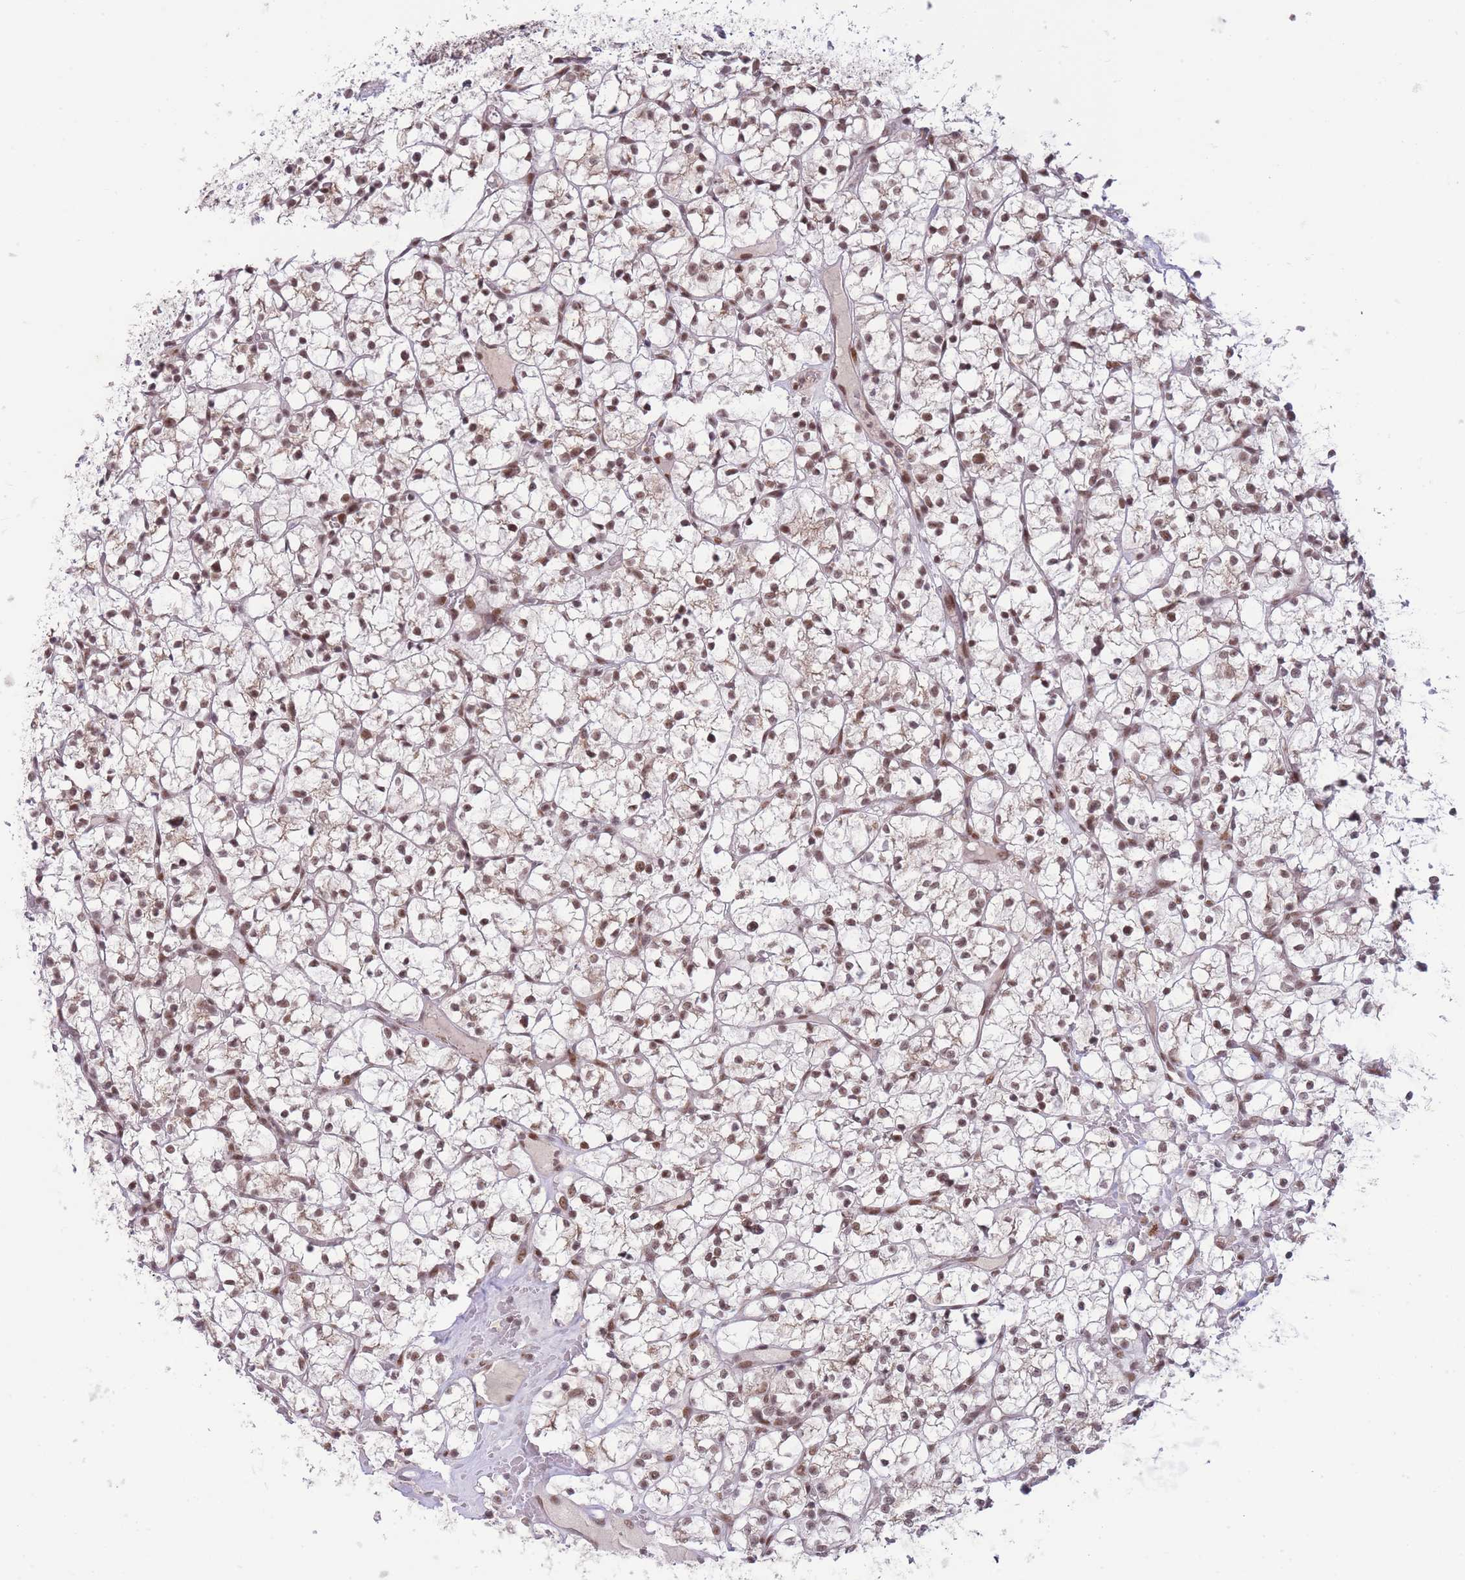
{"staining": {"intensity": "moderate", "quantity": ">75%", "location": "nuclear"}, "tissue": "renal cancer", "cell_type": "Tumor cells", "image_type": "cancer", "snomed": [{"axis": "morphology", "description": "Adenocarcinoma, NOS"}, {"axis": "topography", "description": "Kidney"}], "caption": "Brown immunohistochemical staining in human adenocarcinoma (renal) exhibits moderate nuclear expression in approximately >75% of tumor cells. (DAB (3,3'-diaminobenzidine) = brown stain, brightfield microscopy at high magnification).", "gene": "CARD8", "patient": {"sex": "female", "age": 64}}